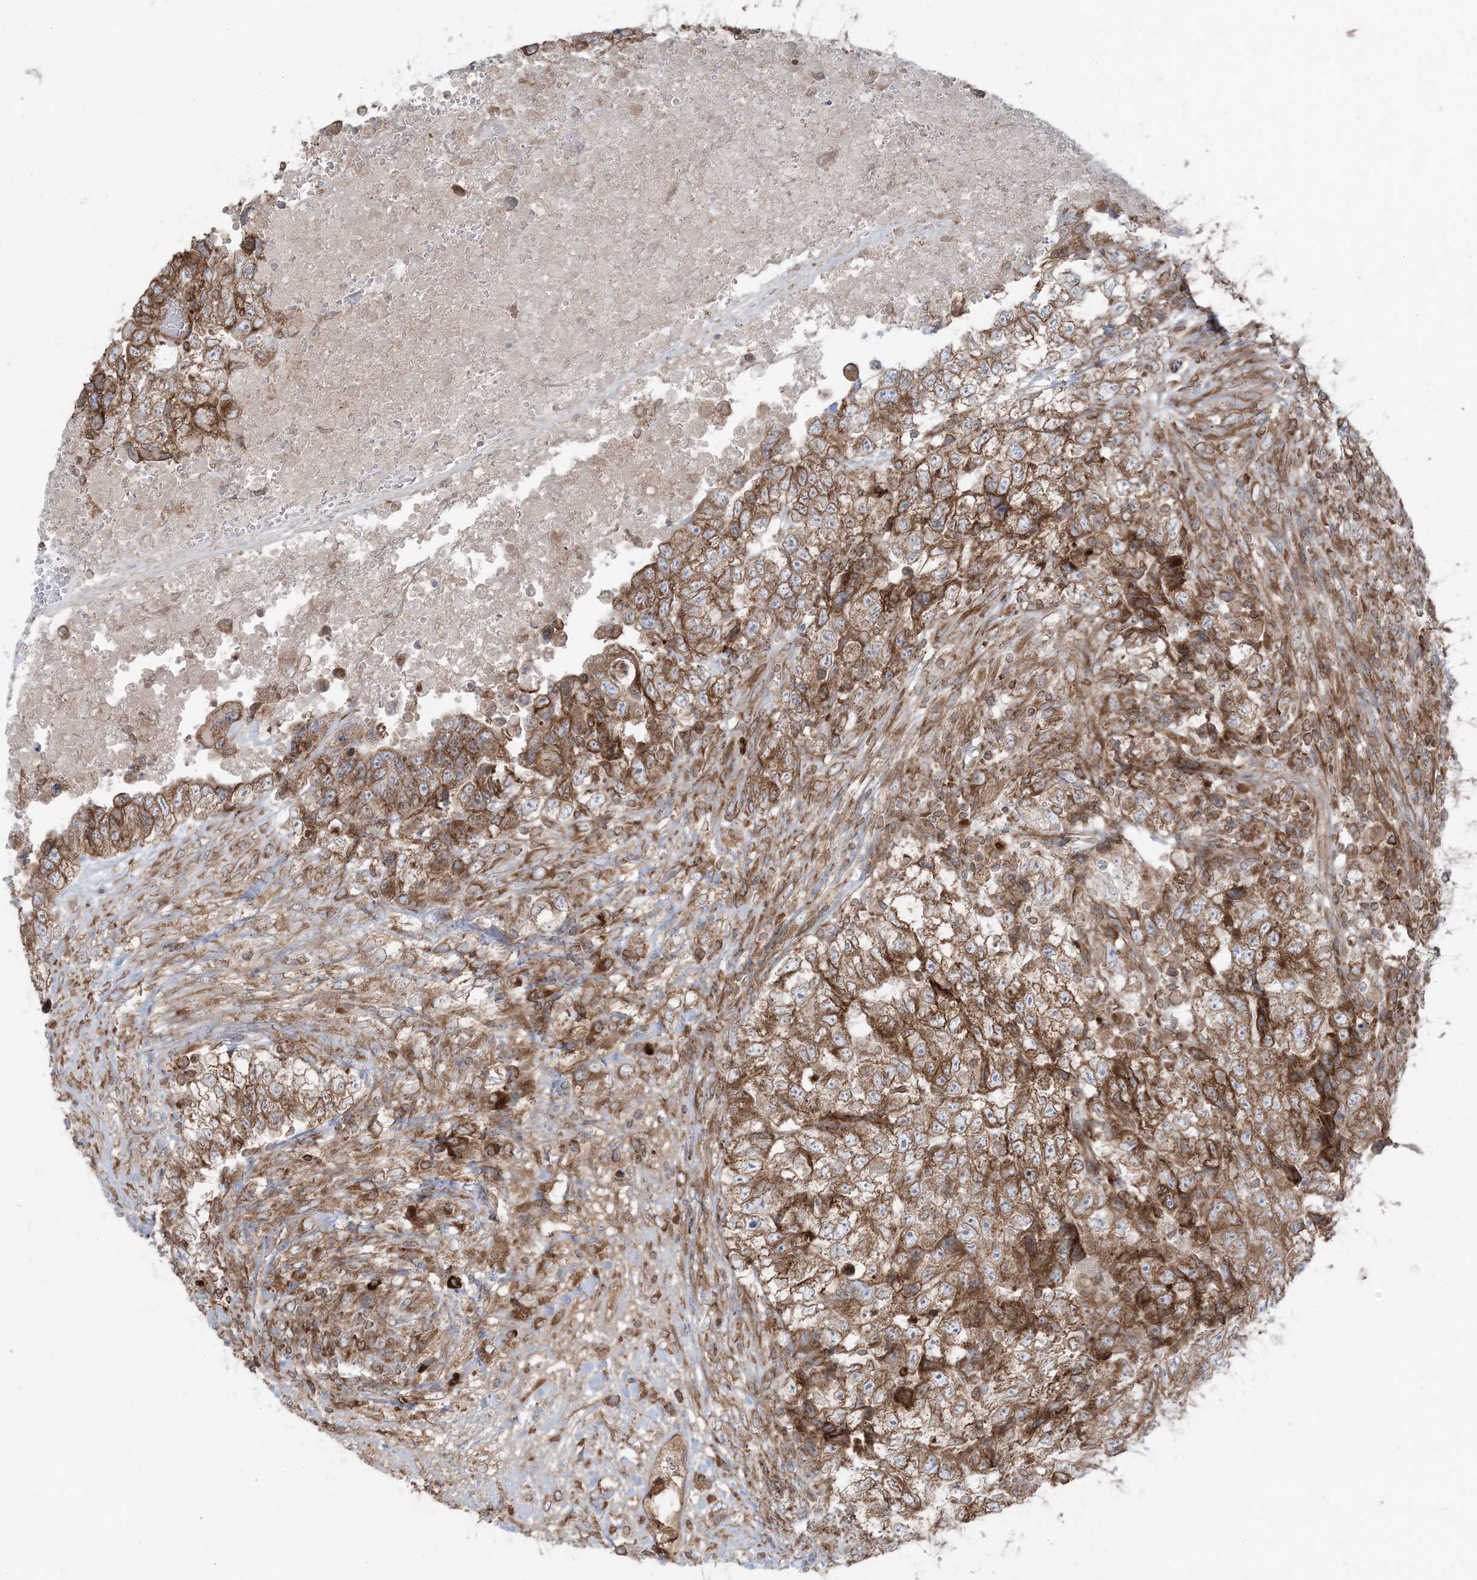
{"staining": {"intensity": "moderate", "quantity": ">75%", "location": "cytoplasmic/membranous"}, "tissue": "testis cancer", "cell_type": "Tumor cells", "image_type": "cancer", "snomed": [{"axis": "morphology", "description": "Carcinoma, Embryonal, NOS"}, {"axis": "topography", "description": "Testis"}], "caption": "The histopathology image reveals a brown stain indicating the presence of a protein in the cytoplasmic/membranous of tumor cells in testis cancer (embryonal carcinoma). (Brightfield microscopy of DAB IHC at high magnification).", "gene": "UBXN4", "patient": {"sex": "male", "age": 37}}